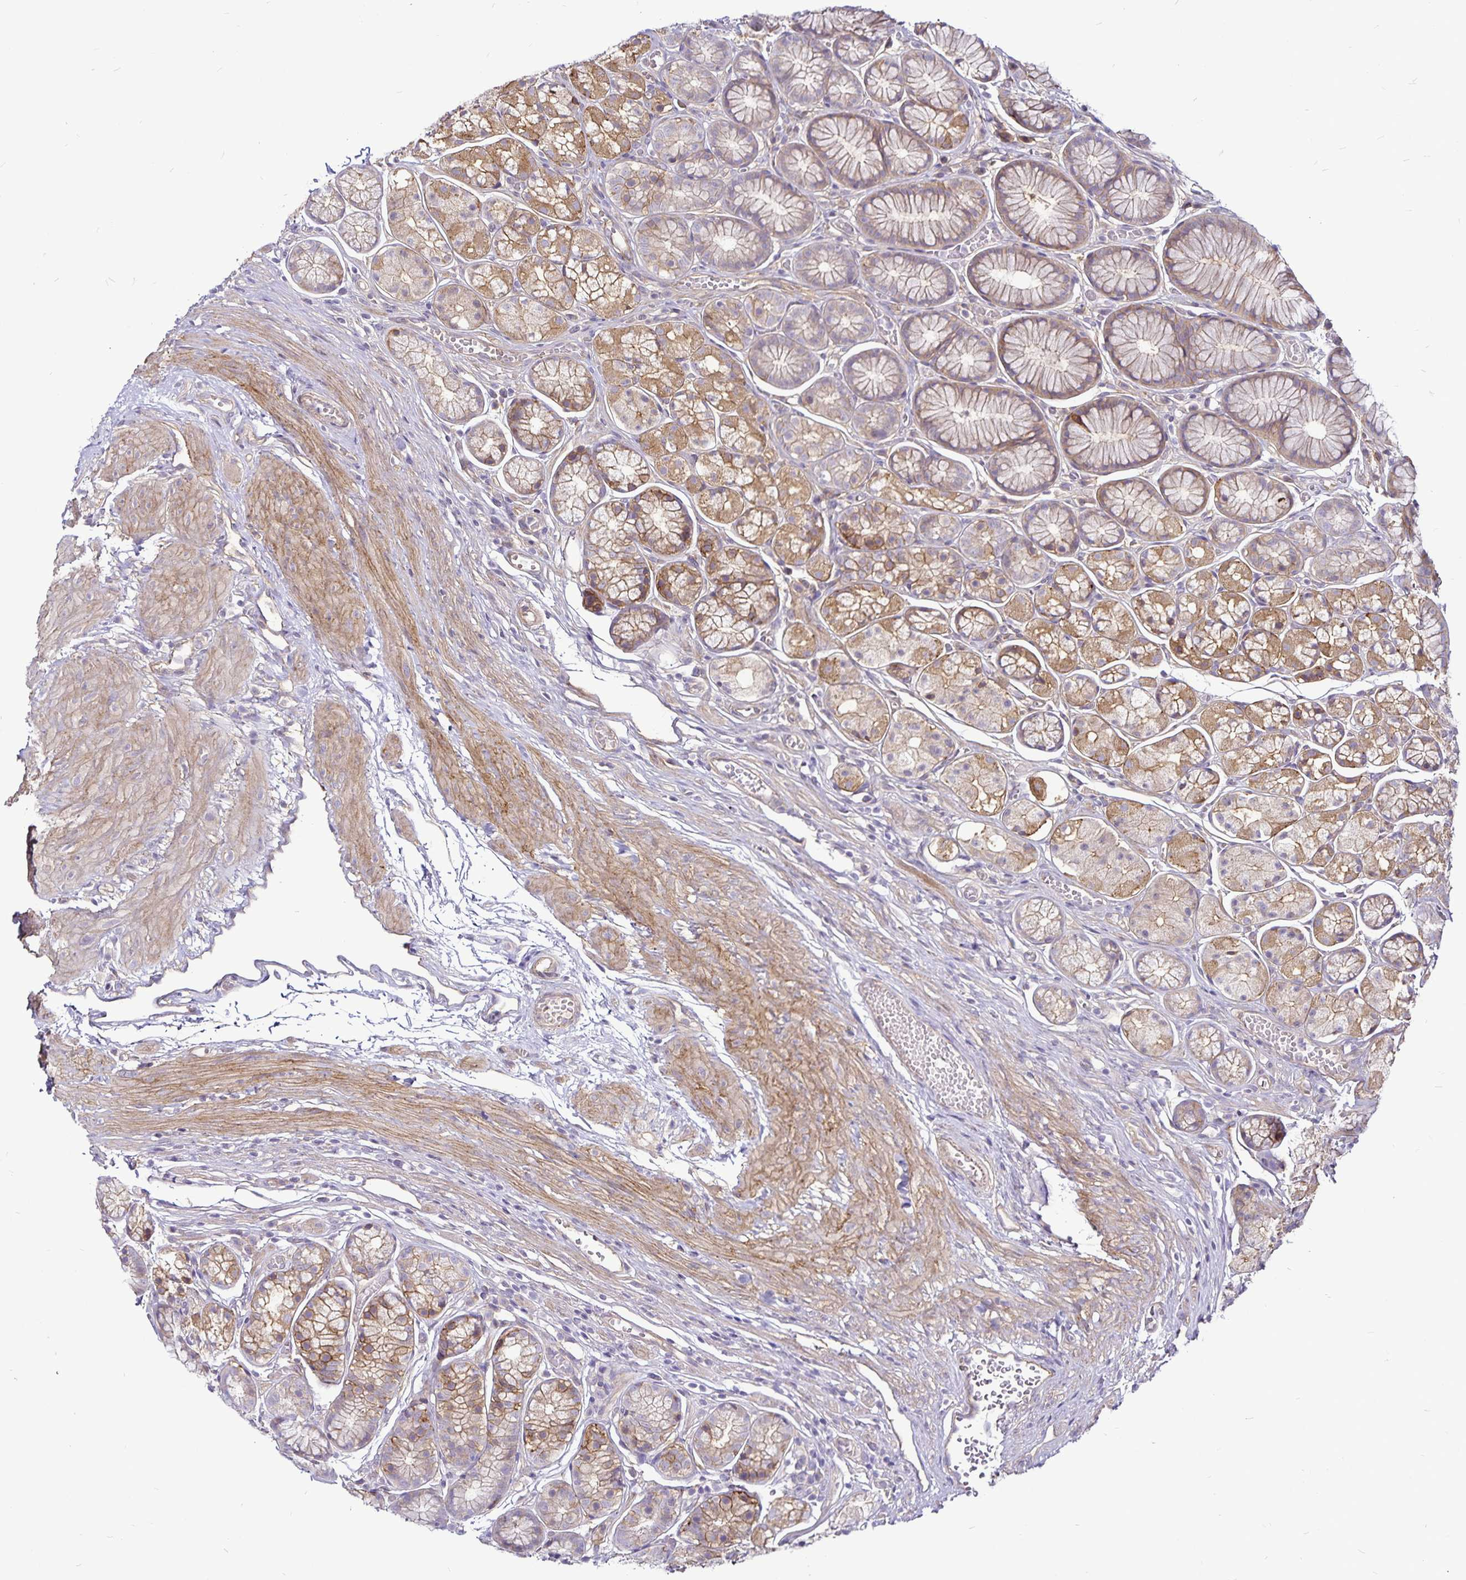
{"staining": {"intensity": "moderate", "quantity": "25%-75%", "location": "cytoplasmic/membranous"}, "tissue": "stomach", "cell_type": "Glandular cells", "image_type": "normal", "snomed": [{"axis": "morphology", "description": "Normal tissue, NOS"}, {"axis": "topography", "description": "Smooth muscle"}, {"axis": "topography", "description": "Stomach"}], "caption": "Glandular cells reveal moderate cytoplasmic/membranous expression in approximately 25%-75% of cells in normal stomach.", "gene": "GNG12", "patient": {"sex": "male", "age": 70}}